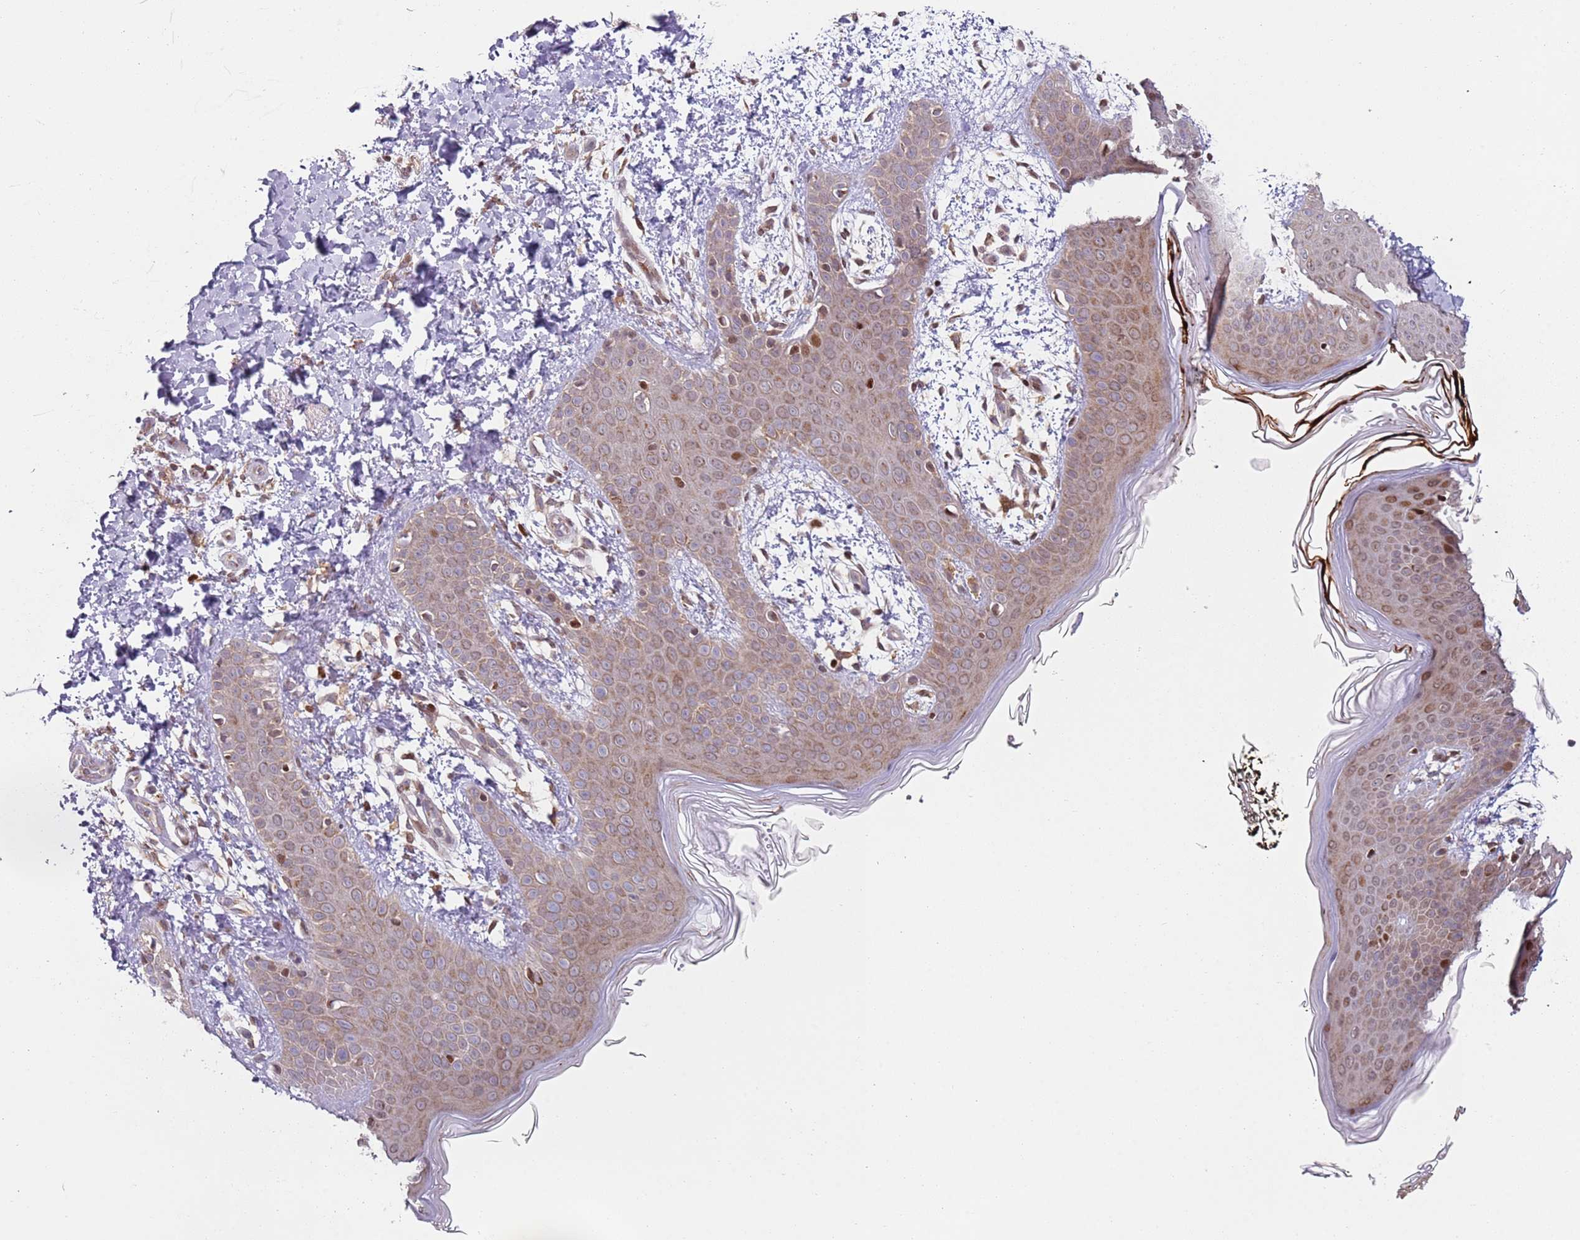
{"staining": {"intensity": "moderate", "quantity": ">75%", "location": "cytoplasmic/membranous"}, "tissue": "skin", "cell_type": "Fibroblasts", "image_type": "normal", "snomed": [{"axis": "morphology", "description": "Normal tissue, NOS"}, {"axis": "topography", "description": "Skin"}], "caption": "Immunohistochemistry (IHC) image of normal skin: skin stained using immunohistochemistry (IHC) demonstrates medium levels of moderate protein expression localized specifically in the cytoplasmic/membranous of fibroblasts, appearing as a cytoplasmic/membranous brown color.", "gene": "HNRNPLL", "patient": {"sex": "male", "age": 36}}